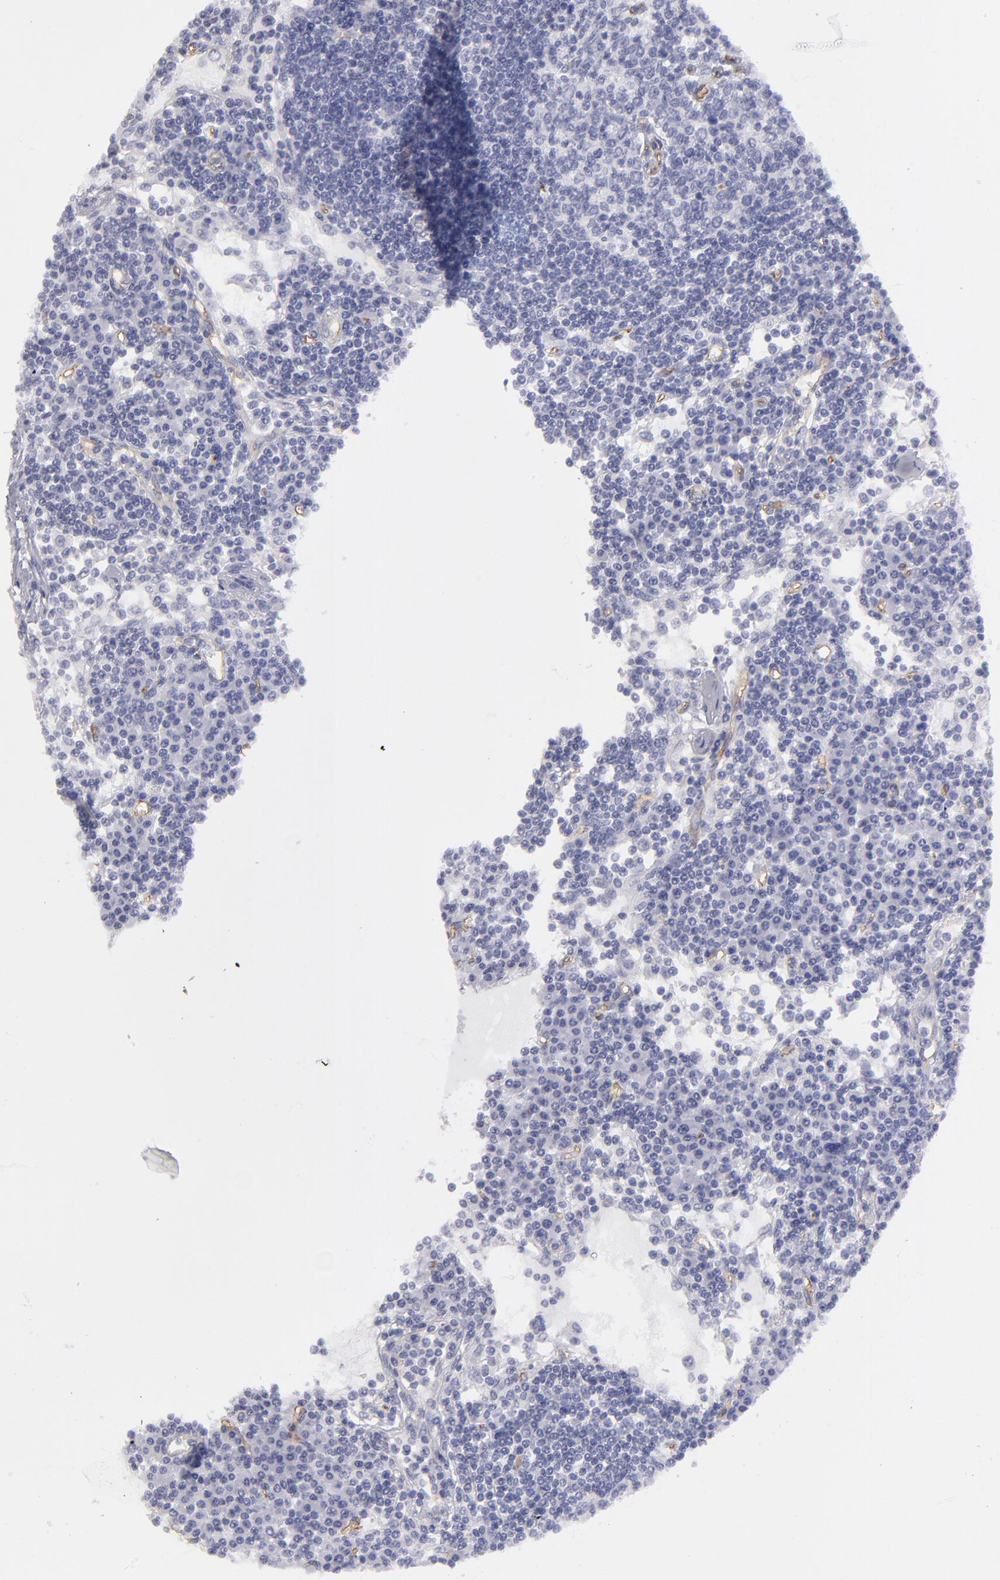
{"staining": {"intensity": "negative", "quantity": "none", "location": "none"}, "tissue": "lymph node", "cell_type": "Germinal center cells", "image_type": "normal", "snomed": [{"axis": "morphology", "description": "Normal tissue, NOS"}, {"axis": "topography", "description": "Lymph node"}], "caption": "DAB (3,3'-diaminobenzidine) immunohistochemical staining of benign lymph node shows no significant expression in germinal center cells. Brightfield microscopy of immunohistochemistry stained with DAB (3,3'-diaminobenzidine) (brown) and hematoxylin (blue), captured at high magnification.", "gene": "PLVAP", "patient": {"sex": "female", "age": 62}}